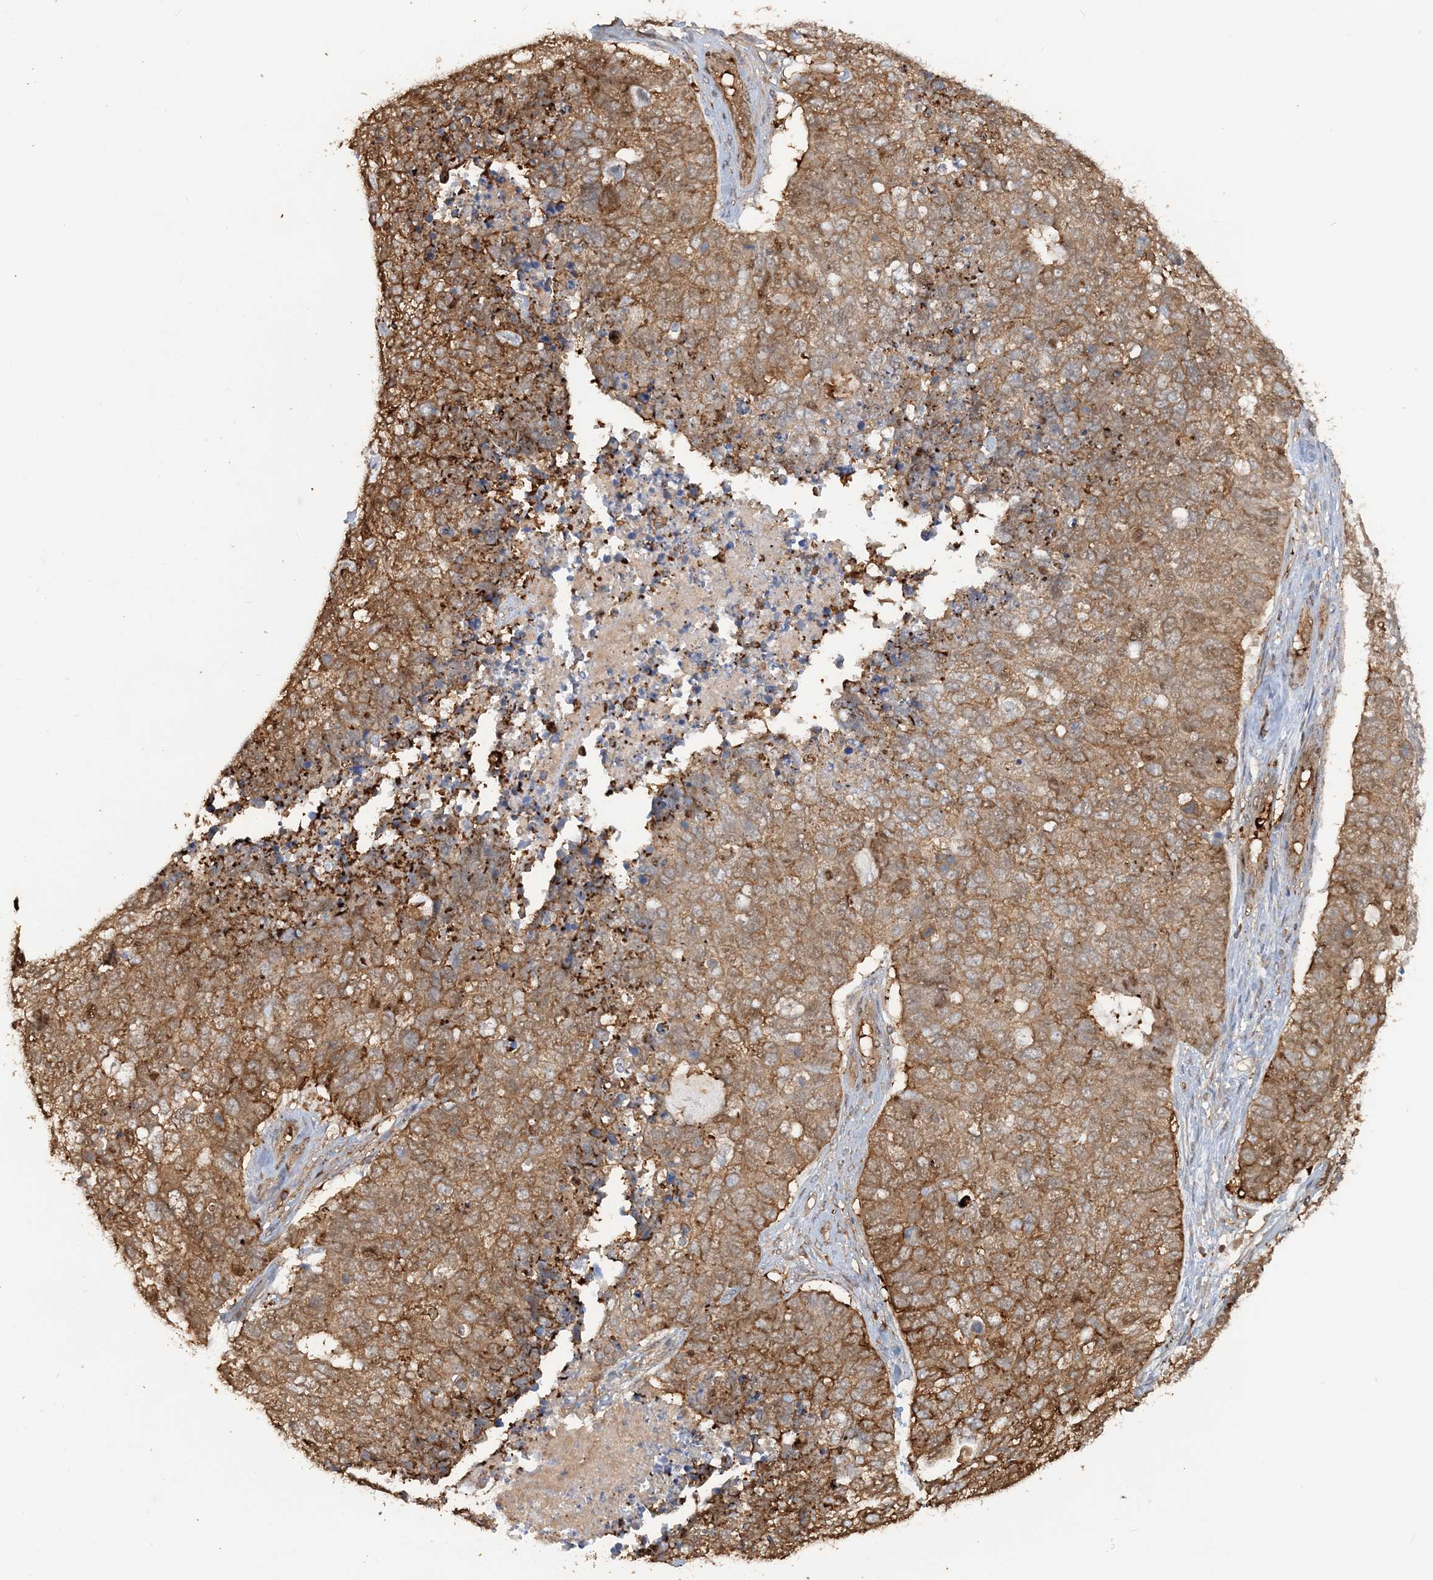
{"staining": {"intensity": "moderate", "quantity": ">75%", "location": "cytoplasmic/membranous"}, "tissue": "cervical cancer", "cell_type": "Tumor cells", "image_type": "cancer", "snomed": [{"axis": "morphology", "description": "Squamous cell carcinoma, NOS"}, {"axis": "topography", "description": "Cervix"}], "caption": "A micrograph of human cervical squamous cell carcinoma stained for a protein shows moderate cytoplasmic/membranous brown staining in tumor cells.", "gene": "DSTN", "patient": {"sex": "female", "age": 63}}